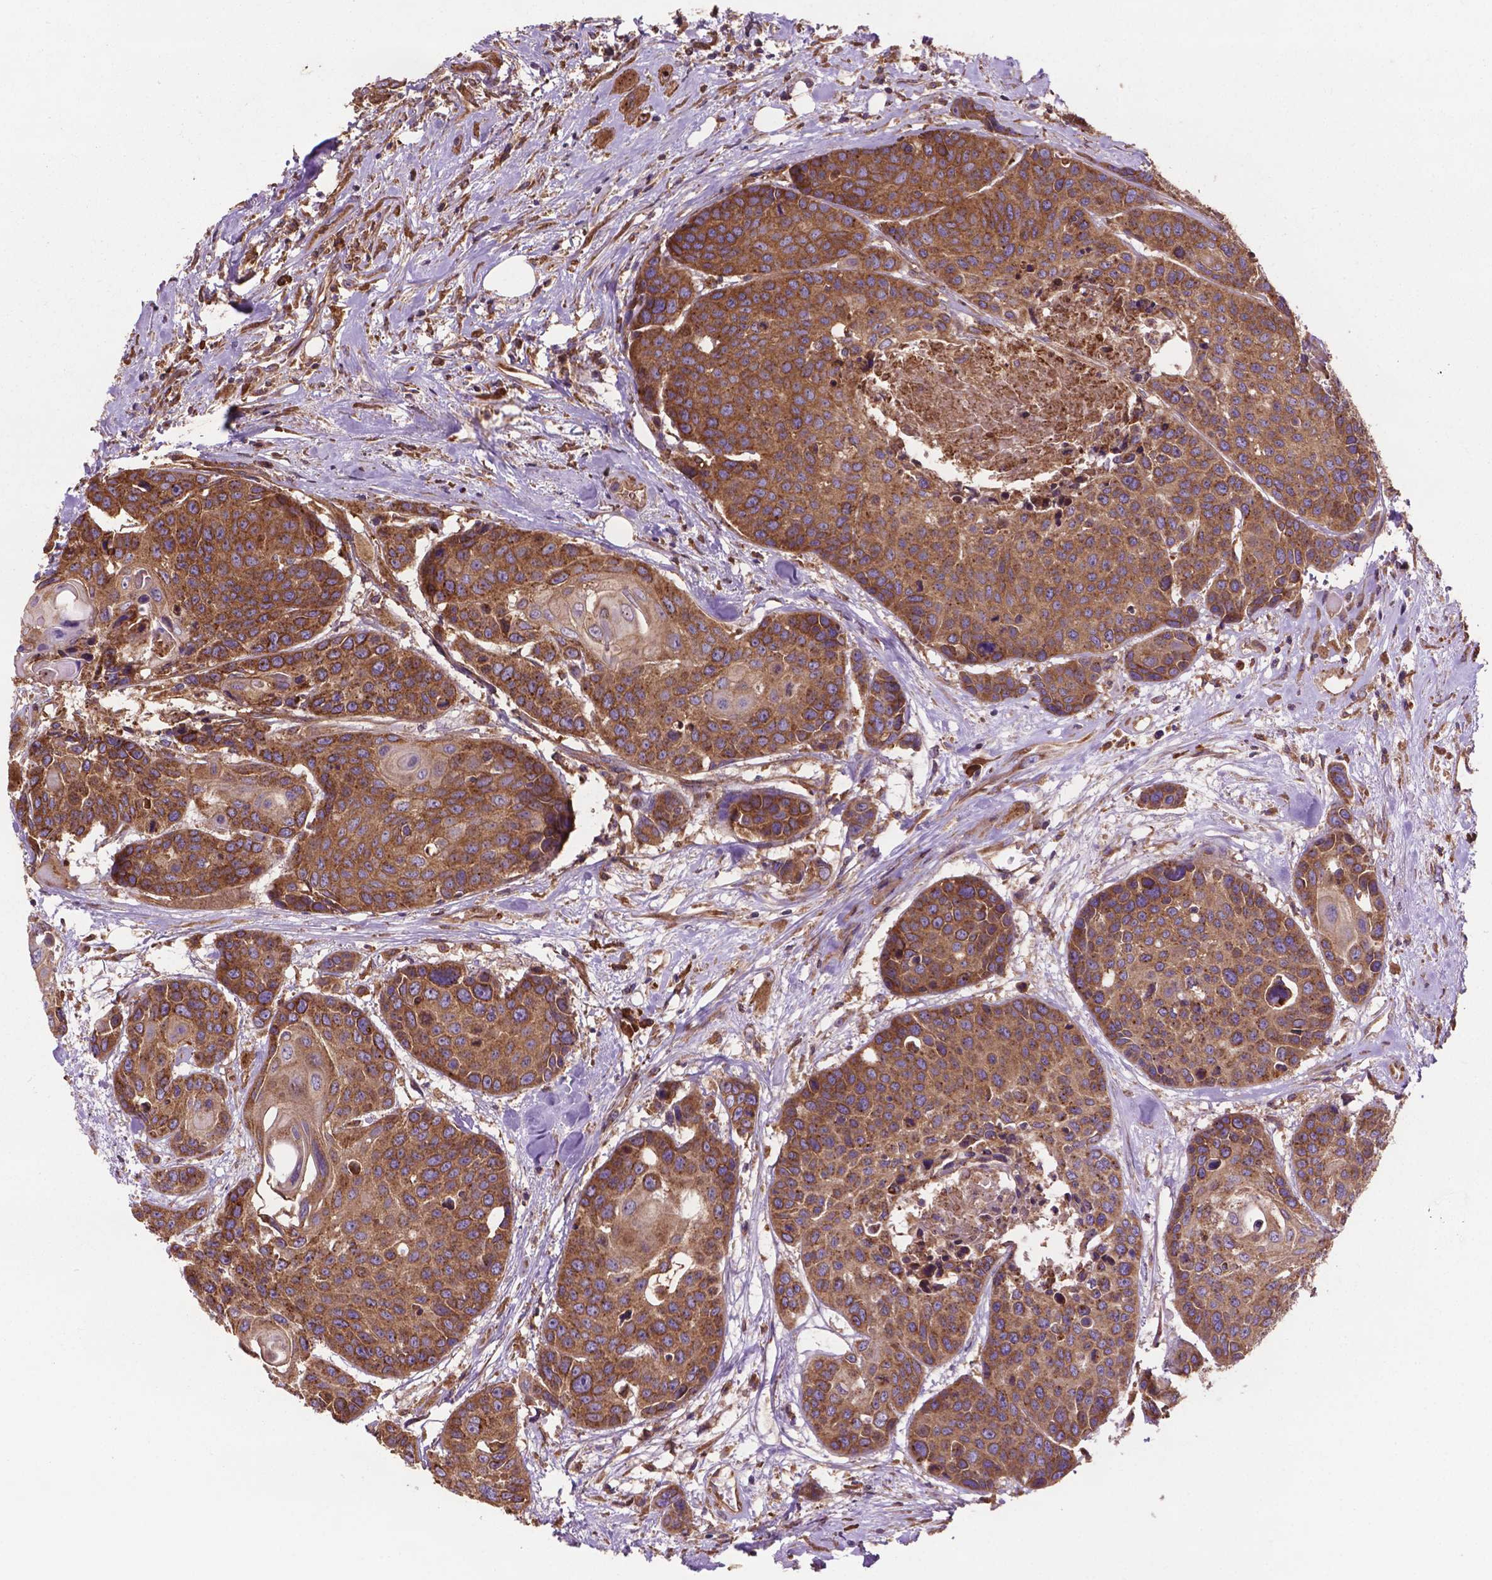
{"staining": {"intensity": "moderate", "quantity": ">75%", "location": "cytoplasmic/membranous"}, "tissue": "head and neck cancer", "cell_type": "Tumor cells", "image_type": "cancer", "snomed": [{"axis": "morphology", "description": "Squamous cell carcinoma, NOS"}, {"axis": "topography", "description": "Oral tissue"}, {"axis": "topography", "description": "Head-Neck"}], "caption": "This is an image of immunohistochemistry staining of head and neck cancer, which shows moderate expression in the cytoplasmic/membranous of tumor cells.", "gene": "CCDC71L", "patient": {"sex": "male", "age": 56}}